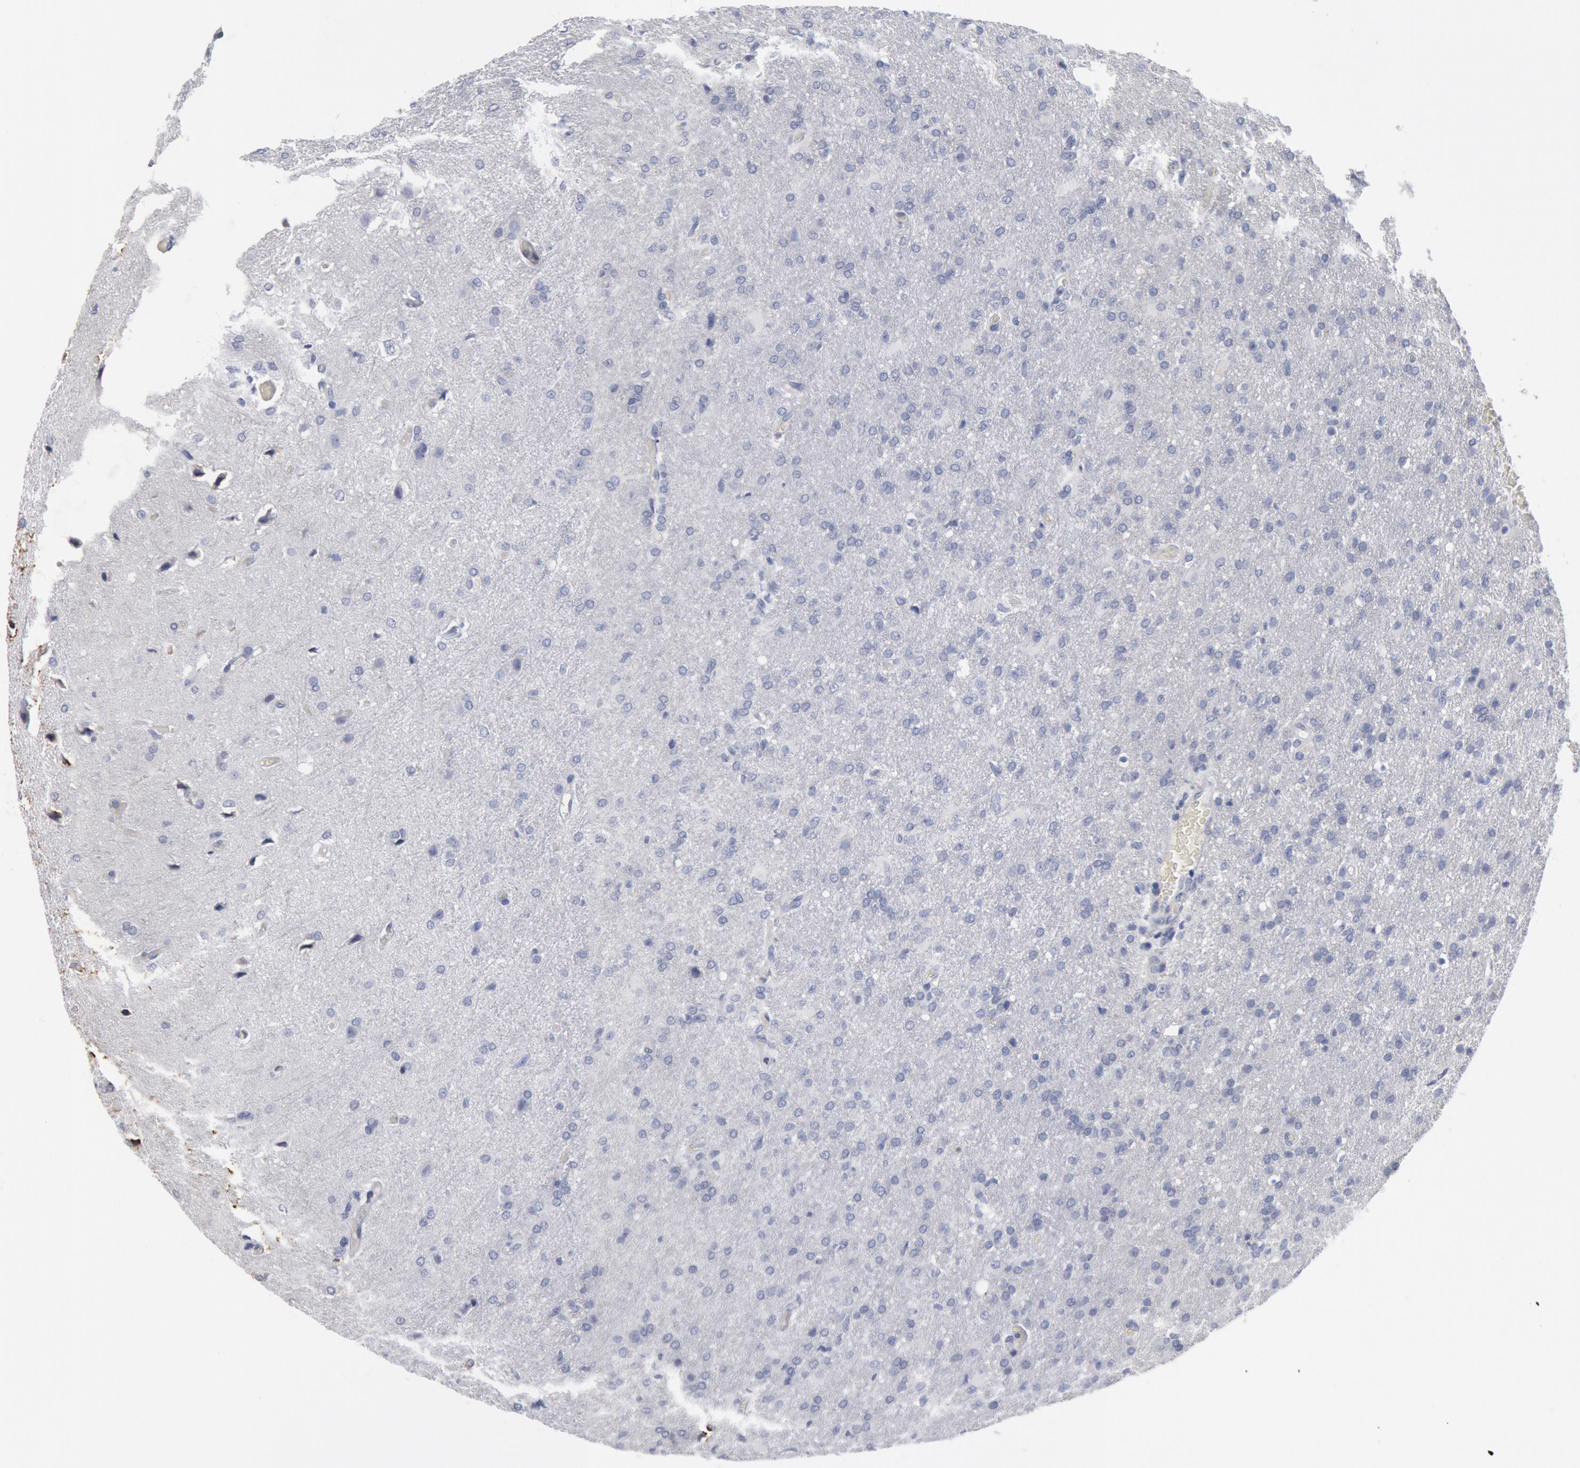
{"staining": {"intensity": "negative", "quantity": "none", "location": "none"}, "tissue": "glioma", "cell_type": "Tumor cells", "image_type": "cancer", "snomed": [{"axis": "morphology", "description": "Glioma, malignant, High grade"}, {"axis": "topography", "description": "Brain"}], "caption": "A histopathology image of glioma stained for a protein displays no brown staining in tumor cells. (DAB immunohistochemistry visualized using brightfield microscopy, high magnification).", "gene": "FOXA2", "patient": {"sex": "male", "age": 68}}